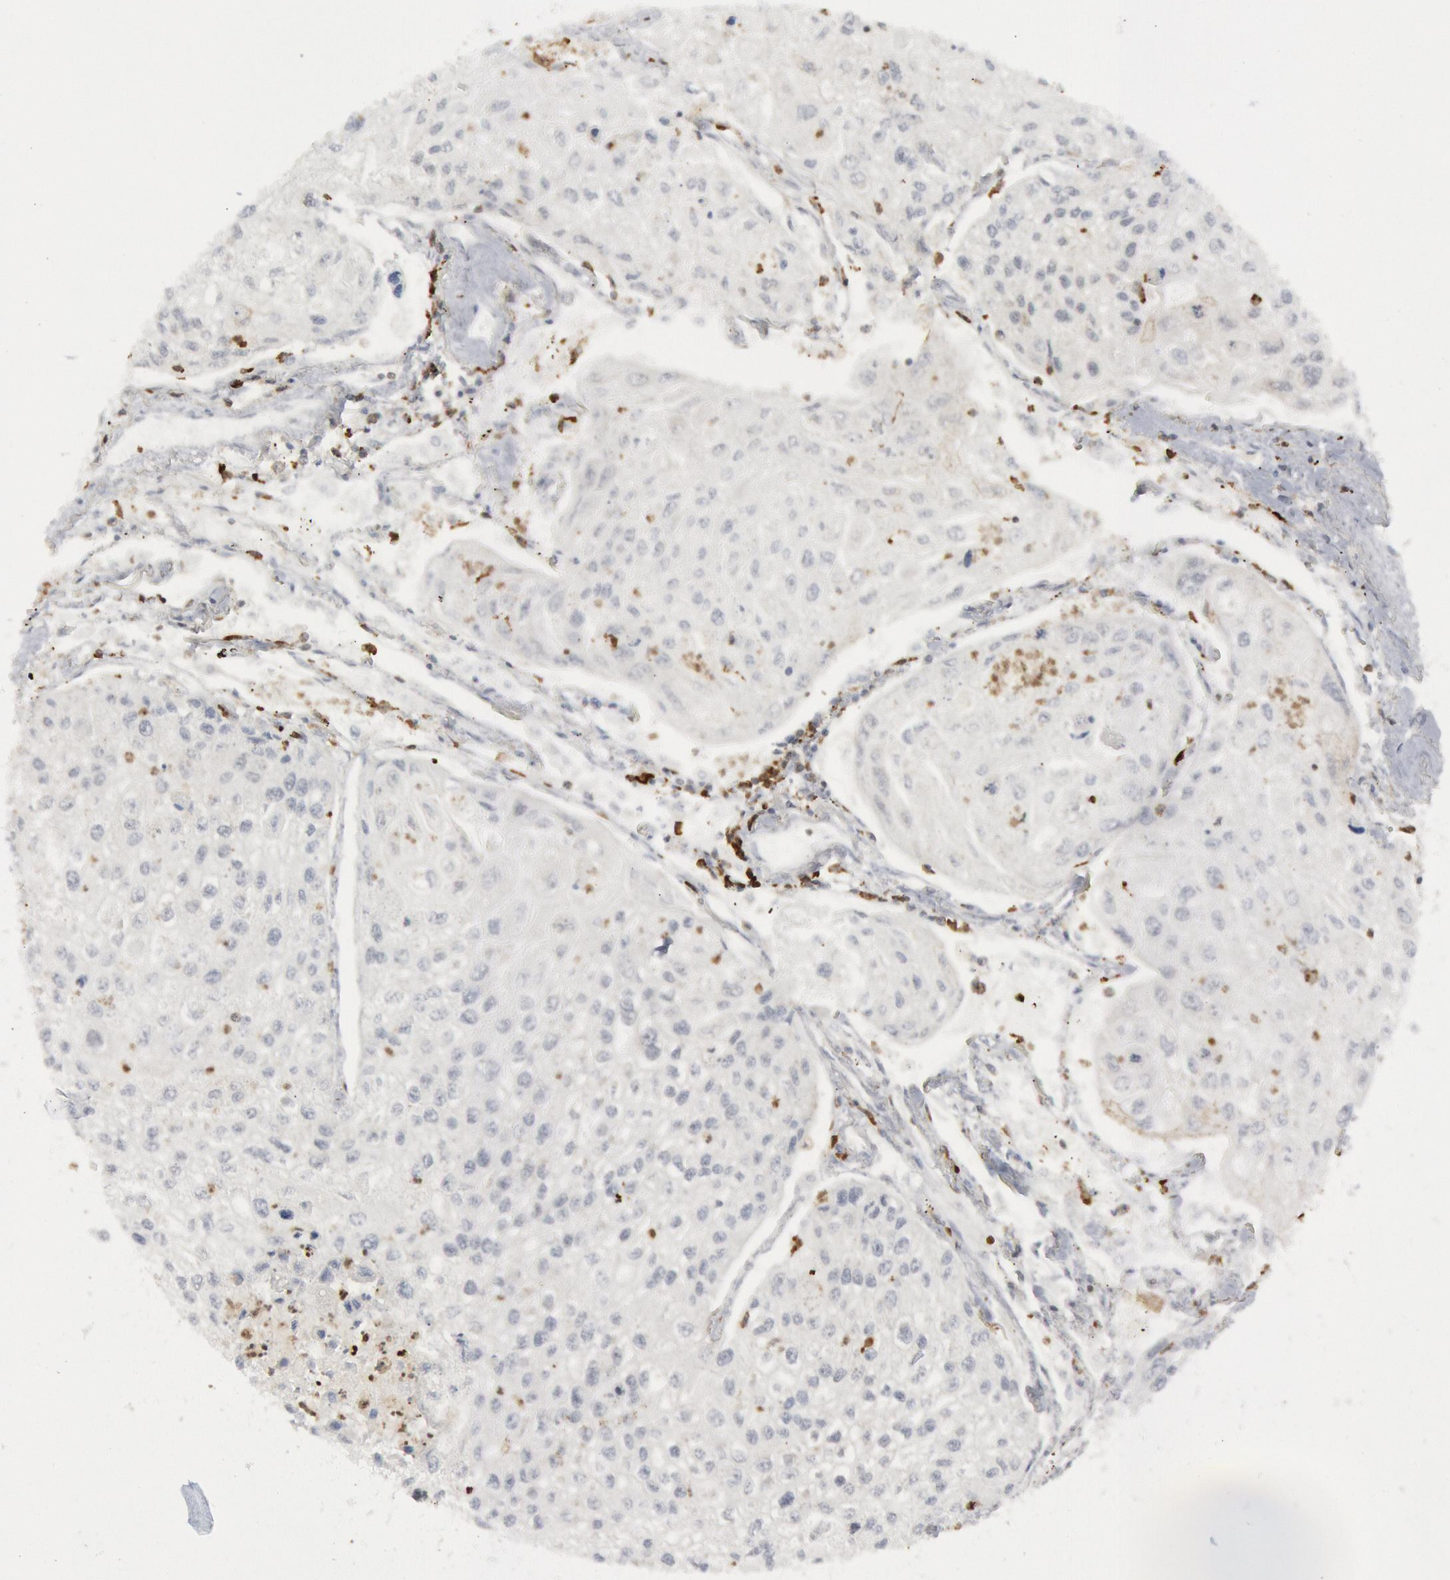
{"staining": {"intensity": "negative", "quantity": "none", "location": "none"}, "tissue": "lung cancer", "cell_type": "Tumor cells", "image_type": "cancer", "snomed": [{"axis": "morphology", "description": "Squamous cell carcinoma, NOS"}, {"axis": "topography", "description": "Lung"}], "caption": "Human lung squamous cell carcinoma stained for a protein using immunohistochemistry (IHC) exhibits no staining in tumor cells.", "gene": "PTPN6", "patient": {"sex": "male", "age": 75}}